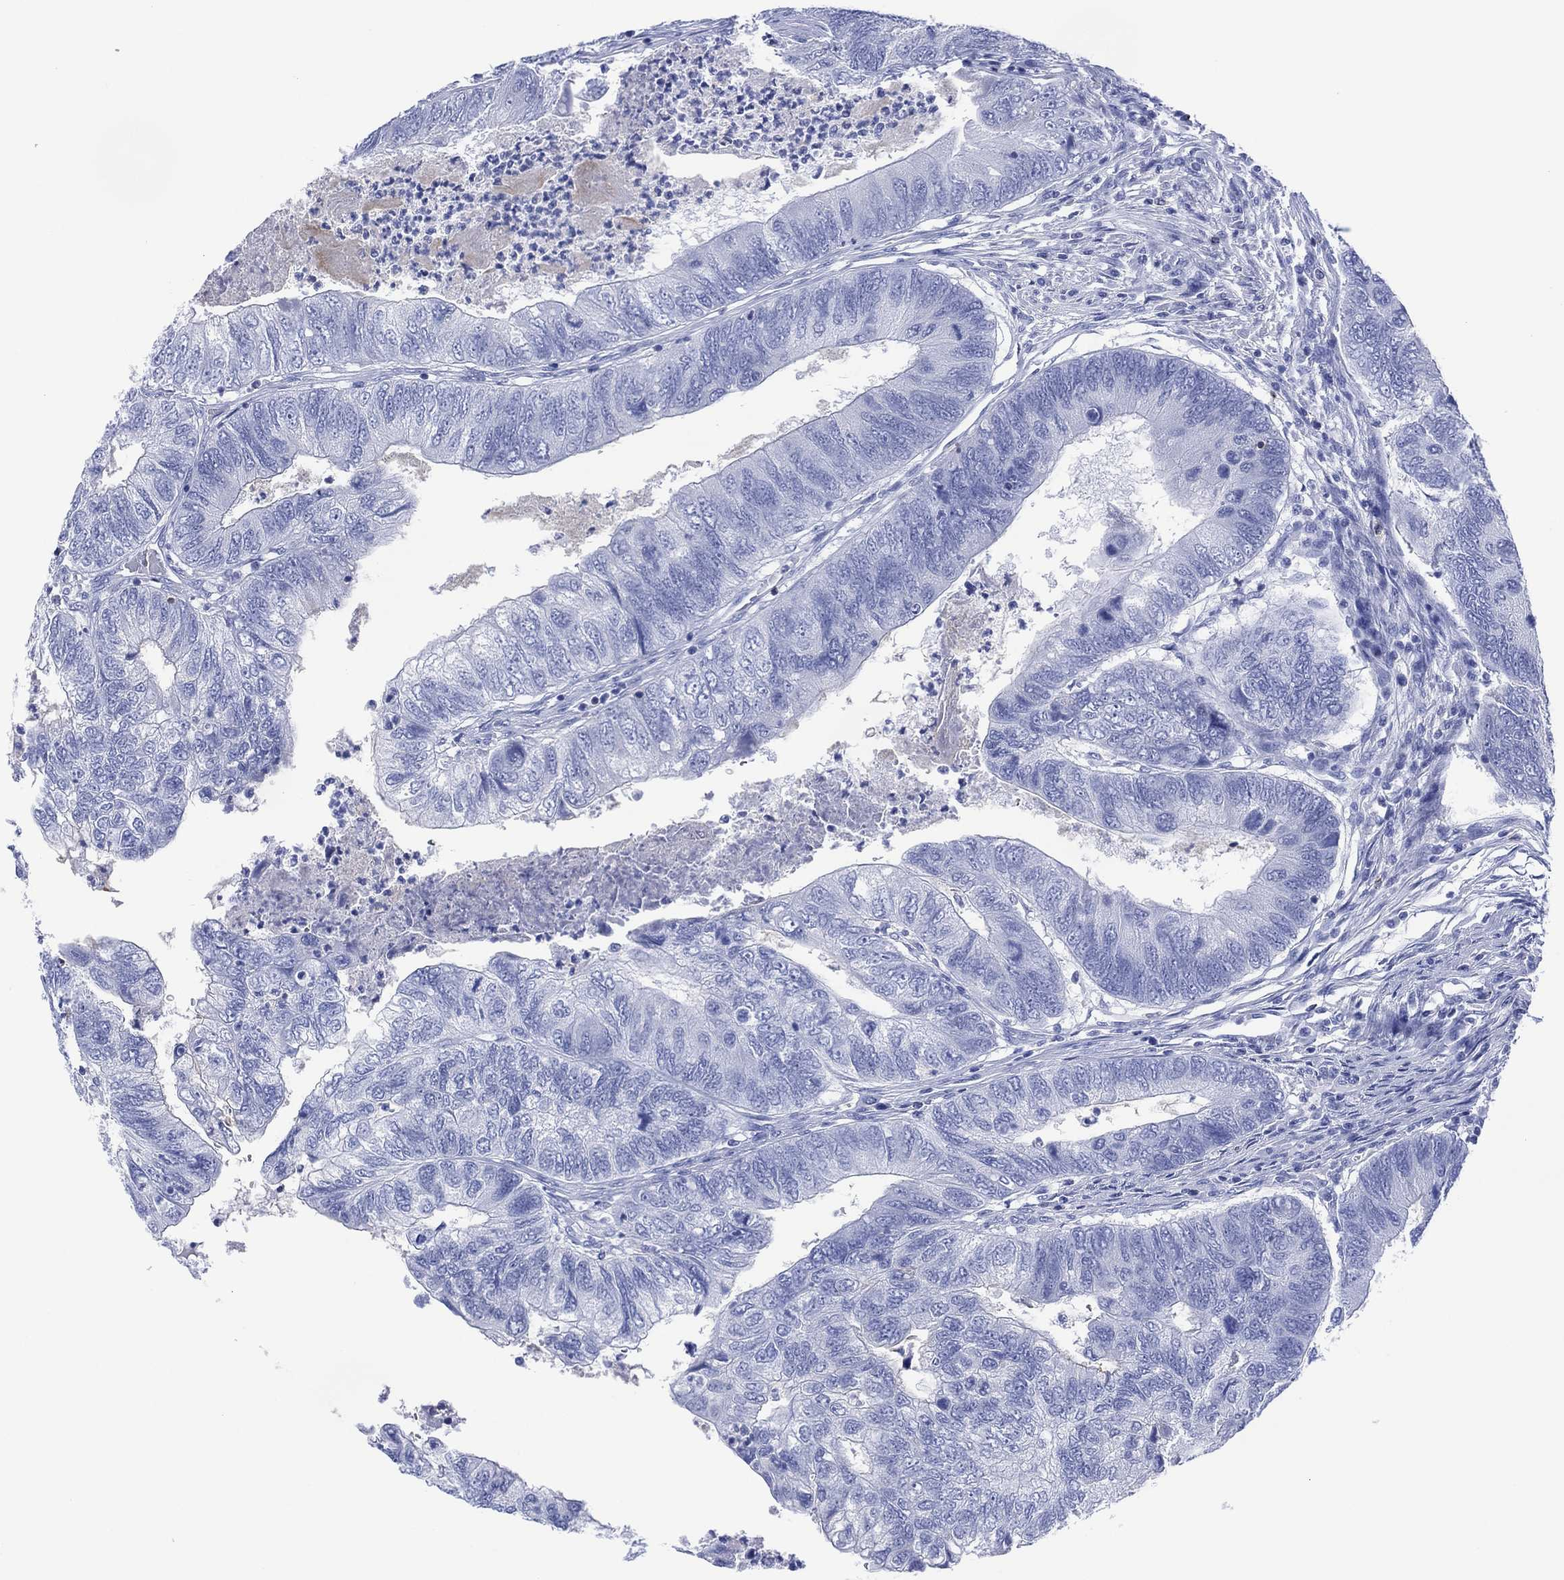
{"staining": {"intensity": "negative", "quantity": "none", "location": "none"}, "tissue": "colorectal cancer", "cell_type": "Tumor cells", "image_type": "cancer", "snomed": [{"axis": "morphology", "description": "Adenocarcinoma, NOS"}, {"axis": "topography", "description": "Colon"}], "caption": "An IHC histopathology image of colorectal cancer is shown. There is no staining in tumor cells of colorectal cancer.", "gene": "DPP4", "patient": {"sex": "female", "age": 67}}